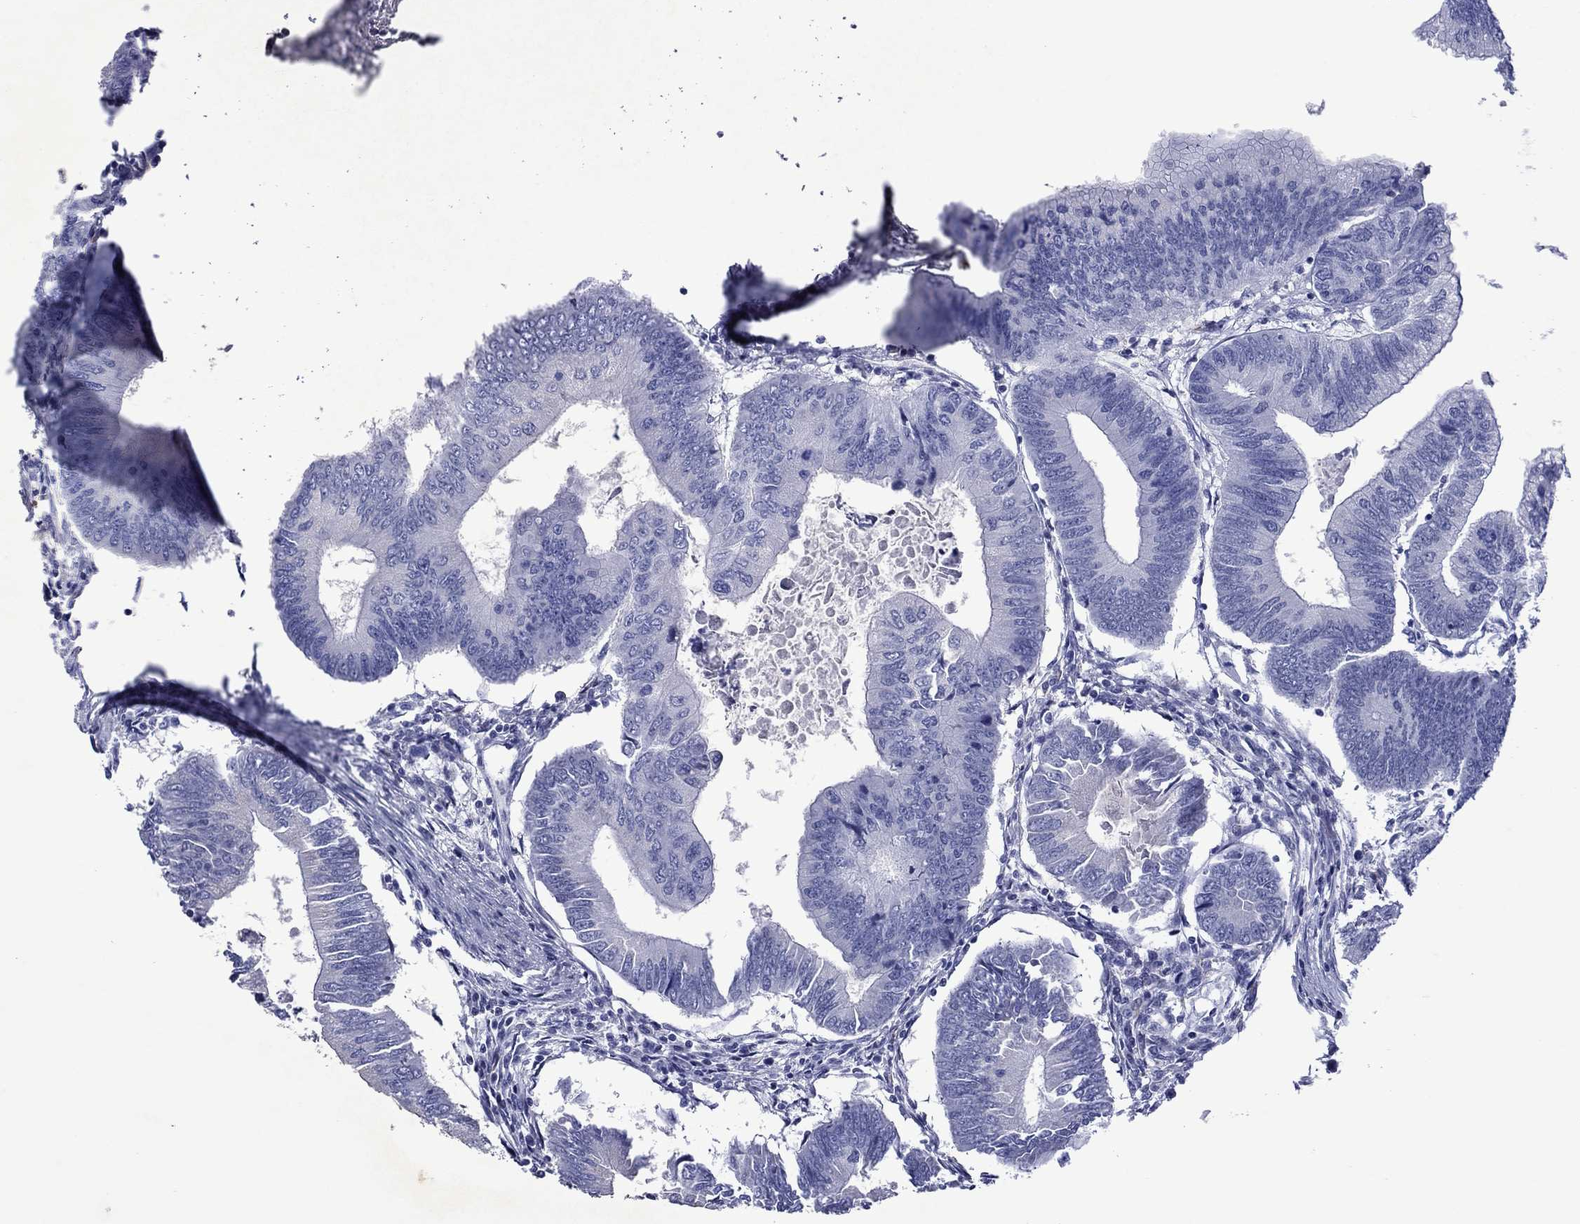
{"staining": {"intensity": "negative", "quantity": "none", "location": "none"}, "tissue": "colorectal cancer", "cell_type": "Tumor cells", "image_type": "cancer", "snomed": [{"axis": "morphology", "description": "Adenocarcinoma, NOS"}, {"axis": "topography", "description": "Colon"}], "caption": "This photomicrograph is of colorectal cancer stained with immunohistochemistry to label a protein in brown with the nuclei are counter-stained blue. There is no staining in tumor cells. (DAB IHC visualized using brightfield microscopy, high magnification).", "gene": "PIWIL1", "patient": {"sex": "male", "age": 53}}